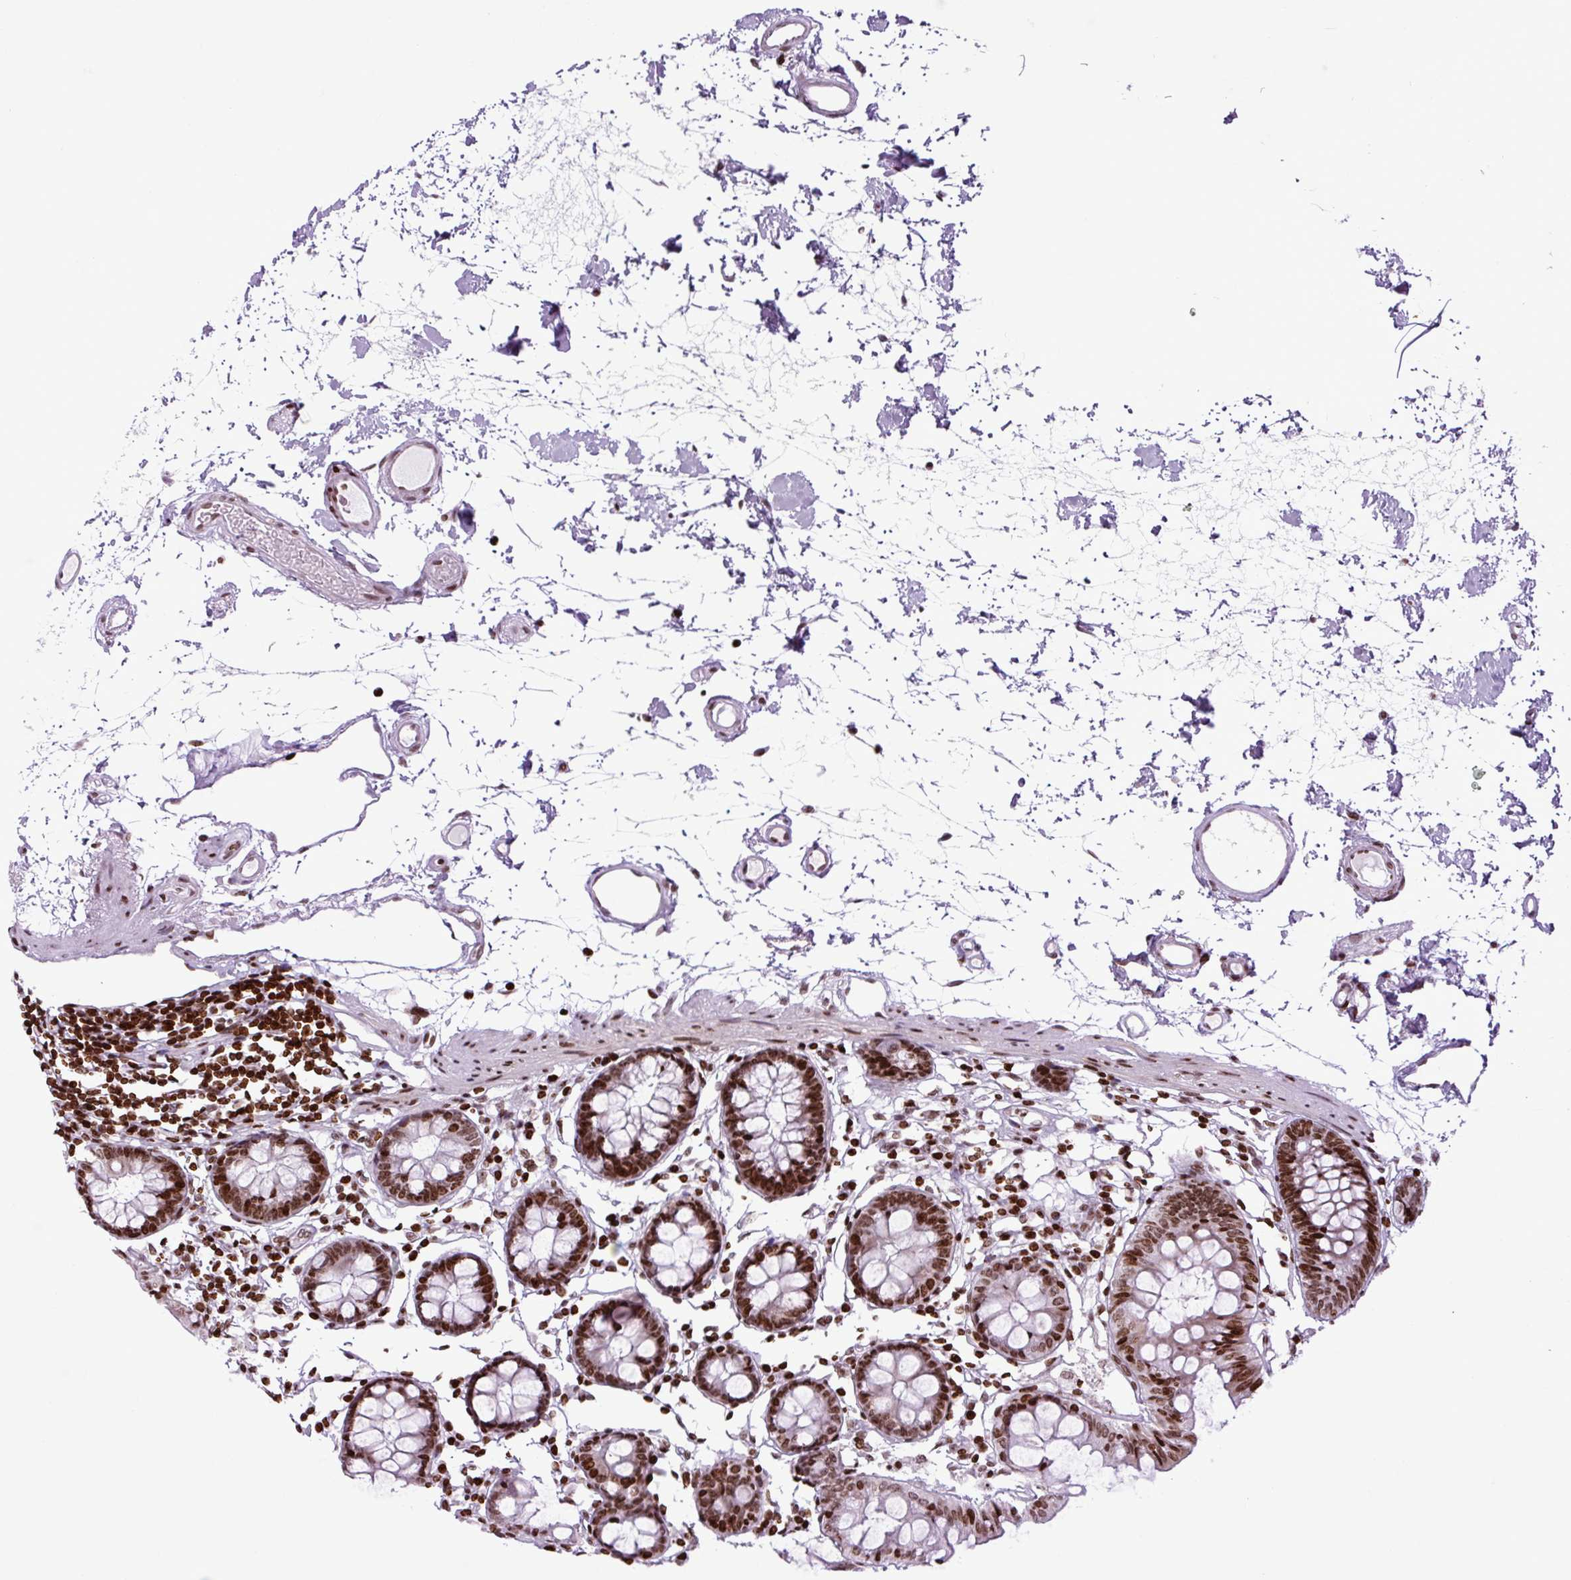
{"staining": {"intensity": "moderate", "quantity": ">75%", "location": "nuclear"}, "tissue": "colon", "cell_type": "Endothelial cells", "image_type": "normal", "snomed": [{"axis": "morphology", "description": "Normal tissue, NOS"}, {"axis": "topography", "description": "Colon"}], "caption": "This histopathology image reveals immunohistochemistry staining of unremarkable colon, with medium moderate nuclear staining in about >75% of endothelial cells.", "gene": "H1", "patient": {"sex": "female", "age": 84}}